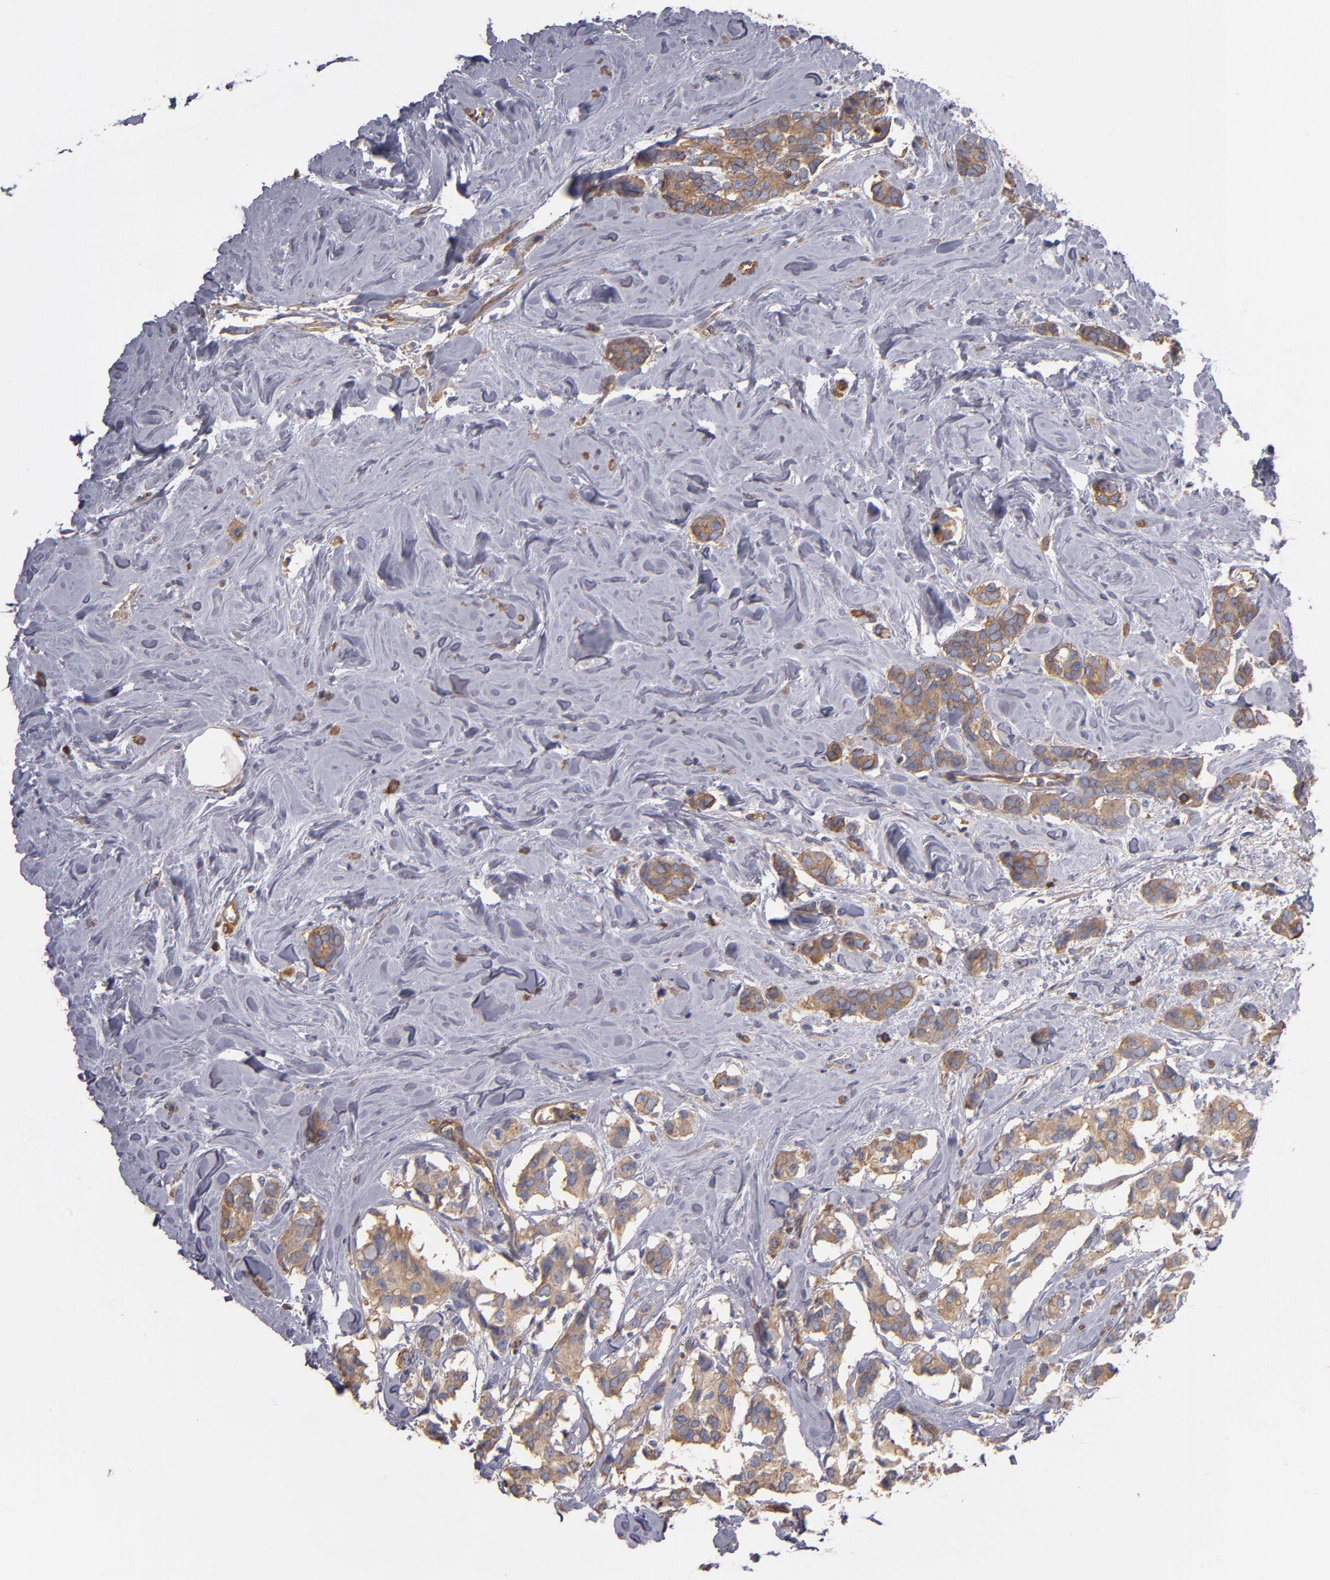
{"staining": {"intensity": "weak", "quantity": ">75%", "location": "cytoplasmic/membranous"}, "tissue": "breast cancer", "cell_type": "Tumor cells", "image_type": "cancer", "snomed": [{"axis": "morphology", "description": "Duct carcinoma"}, {"axis": "topography", "description": "Breast"}], "caption": "Immunohistochemical staining of human infiltrating ductal carcinoma (breast) displays low levels of weak cytoplasmic/membranous staining in about >75% of tumor cells.", "gene": "ESYT2", "patient": {"sex": "female", "age": 84}}